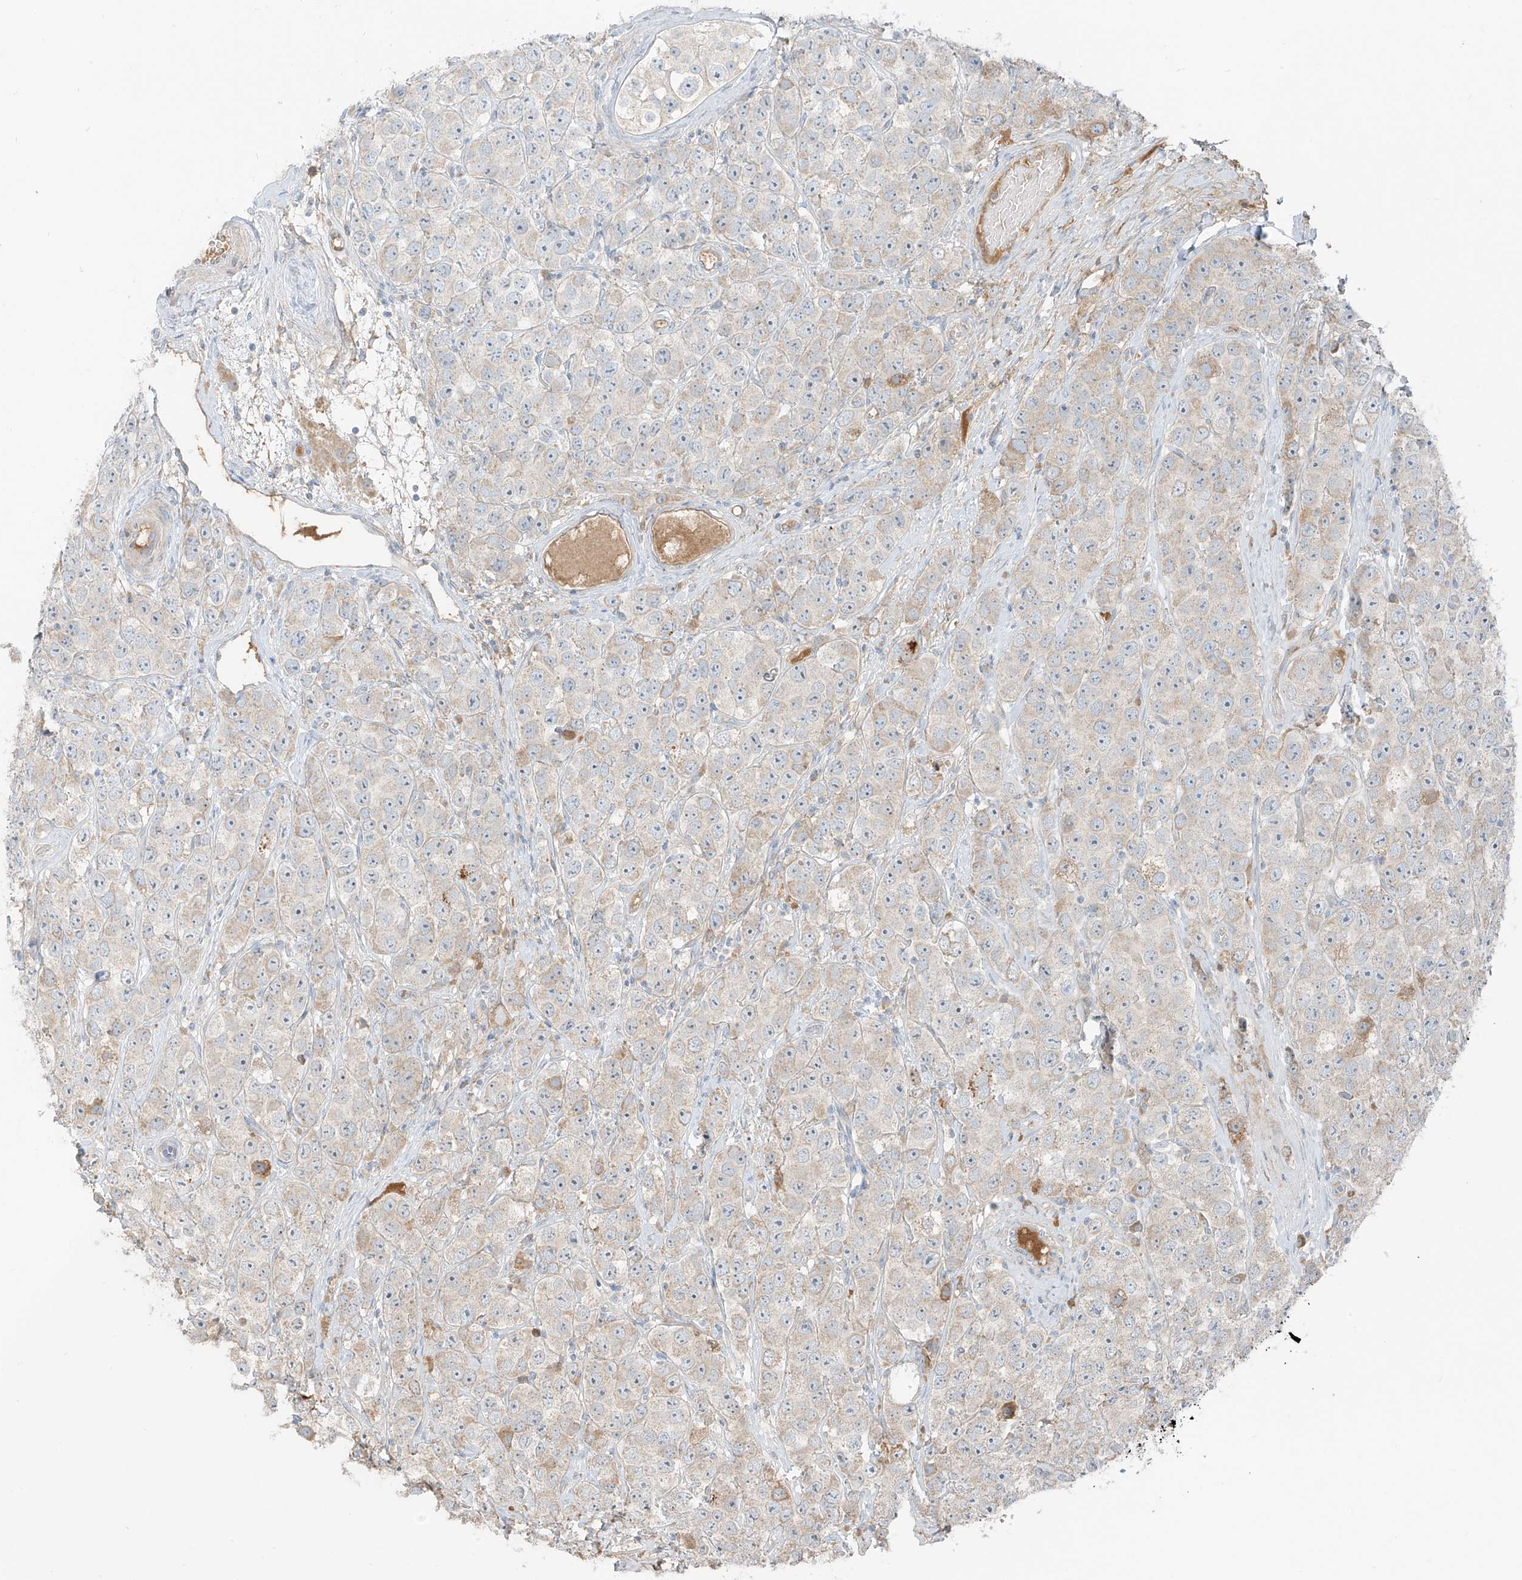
{"staining": {"intensity": "weak", "quantity": "25%-75%", "location": "cytoplasmic/membranous"}, "tissue": "testis cancer", "cell_type": "Tumor cells", "image_type": "cancer", "snomed": [{"axis": "morphology", "description": "Seminoma, NOS"}, {"axis": "topography", "description": "Testis"}], "caption": "Protein expression analysis of human testis cancer reveals weak cytoplasmic/membranous expression in about 25%-75% of tumor cells. The protein of interest is stained brown, and the nuclei are stained in blue (DAB IHC with brightfield microscopy, high magnification).", "gene": "FSTL1", "patient": {"sex": "male", "age": 28}}